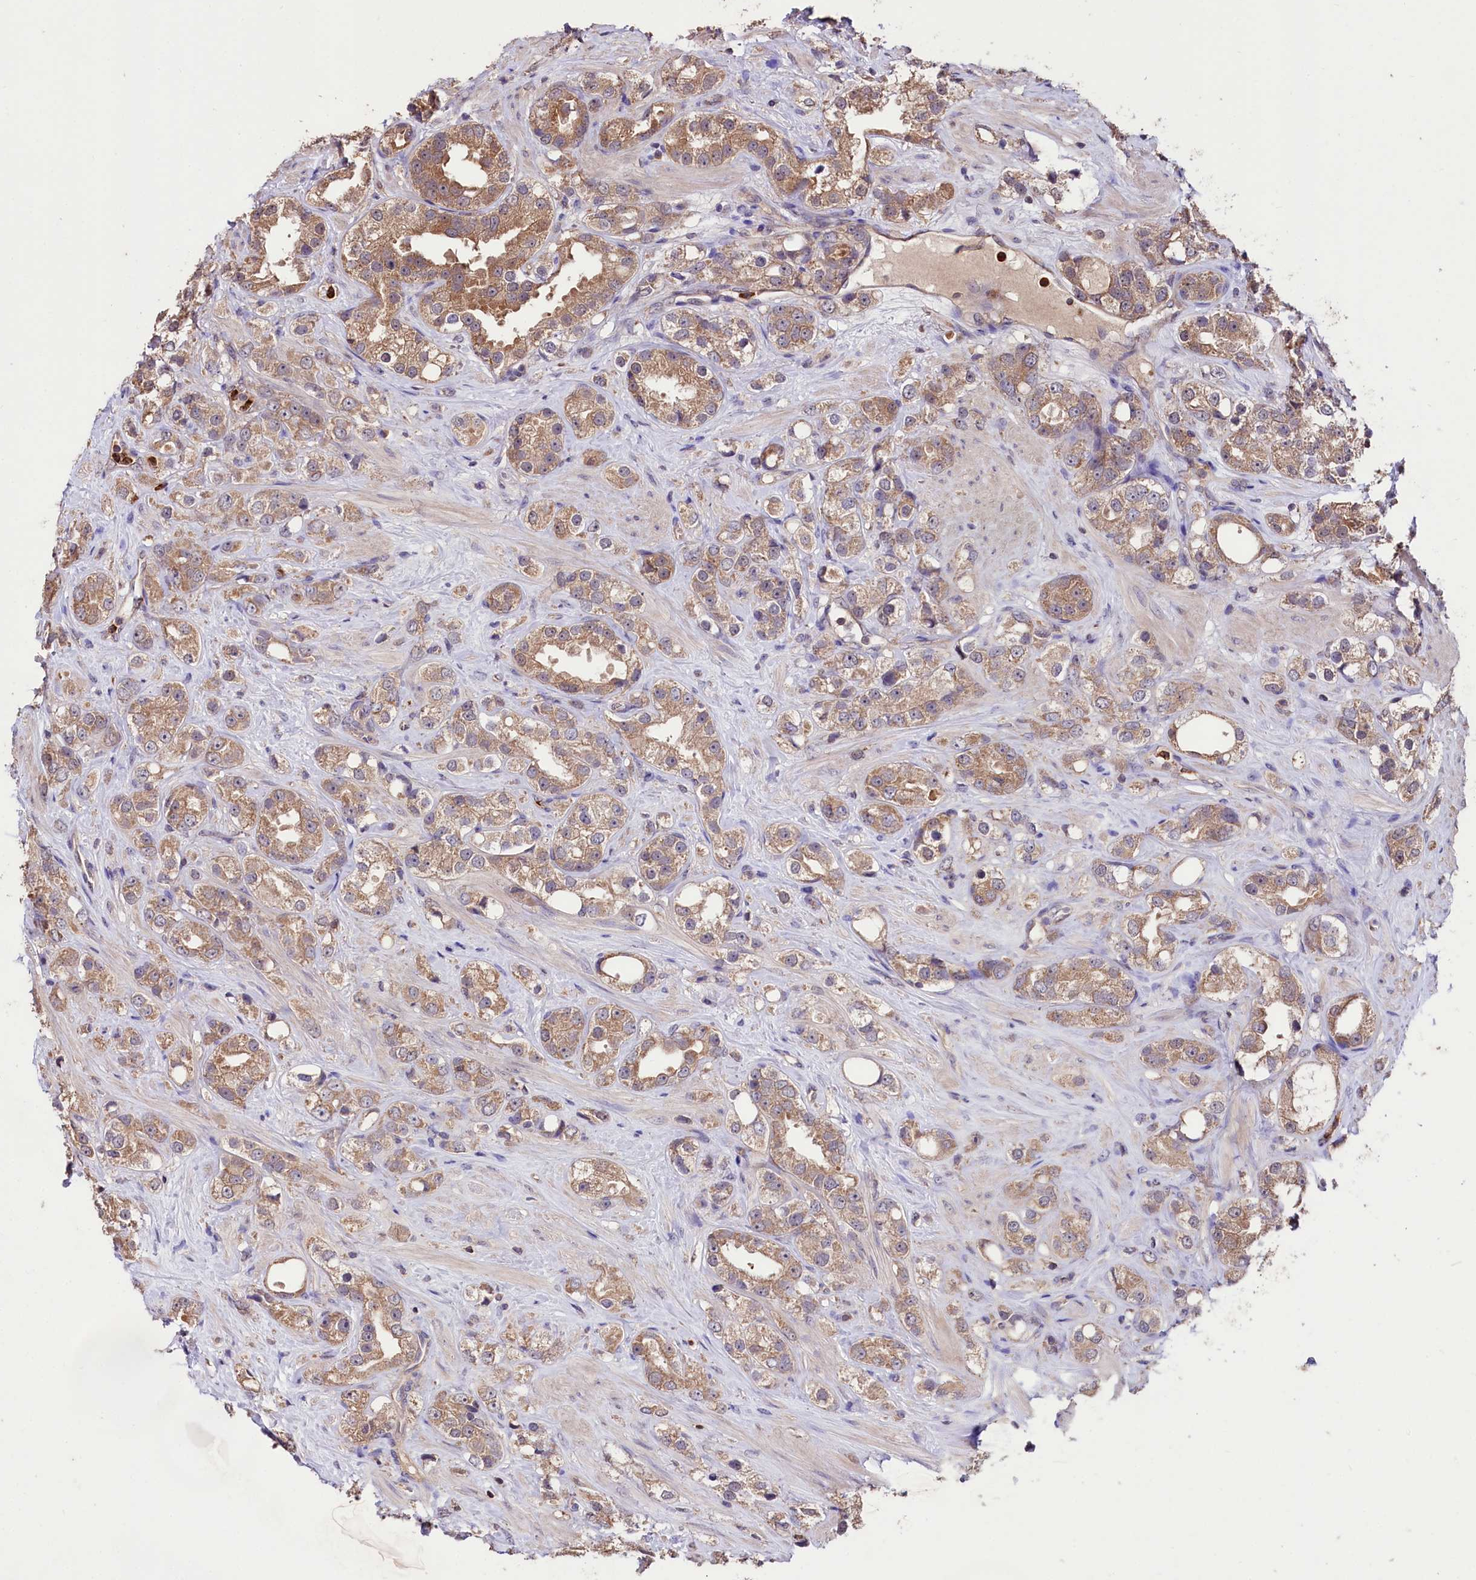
{"staining": {"intensity": "moderate", "quantity": ">75%", "location": "cytoplasmic/membranous"}, "tissue": "prostate cancer", "cell_type": "Tumor cells", "image_type": "cancer", "snomed": [{"axis": "morphology", "description": "Adenocarcinoma, NOS"}, {"axis": "topography", "description": "Prostate"}], "caption": "An image of prostate cancer (adenocarcinoma) stained for a protein demonstrates moderate cytoplasmic/membranous brown staining in tumor cells. Nuclei are stained in blue.", "gene": "KLRB1", "patient": {"sex": "male", "age": 79}}